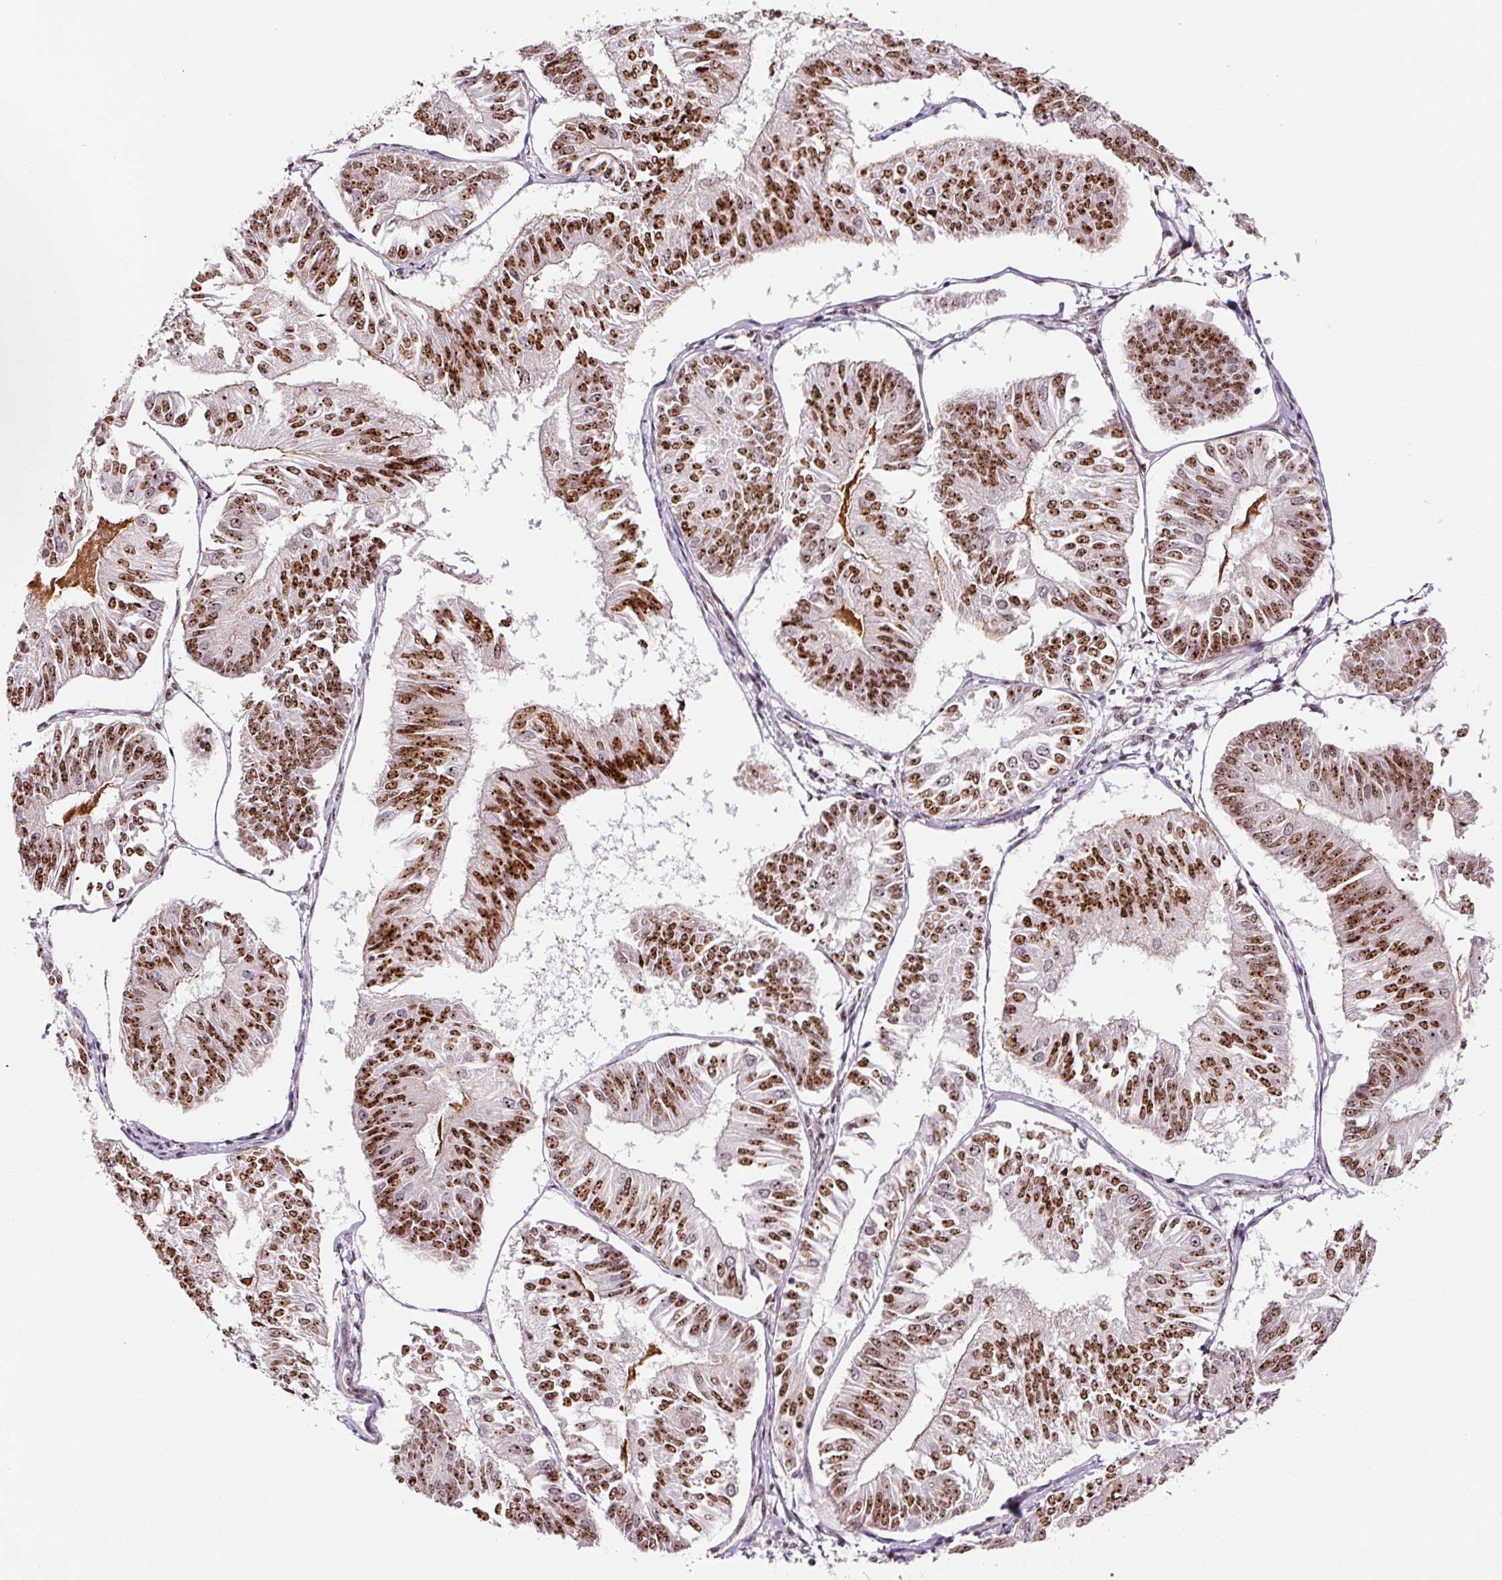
{"staining": {"intensity": "strong", "quantity": ">75%", "location": "nuclear"}, "tissue": "endometrial cancer", "cell_type": "Tumor cells", "image_type": "cancer", "snomed": [{"axis": "morphology", "description": "Adenocarcinoma, NOS"}, {"axis": "topography", "description": "Endometrium"}], "caption": "Protein staining displays strong nuclear staining in about >75% of tumor cells in adenocarcinoma (endometrial).", "gene": "GNL3", "patient": {"sex": "female", "age": 58}}